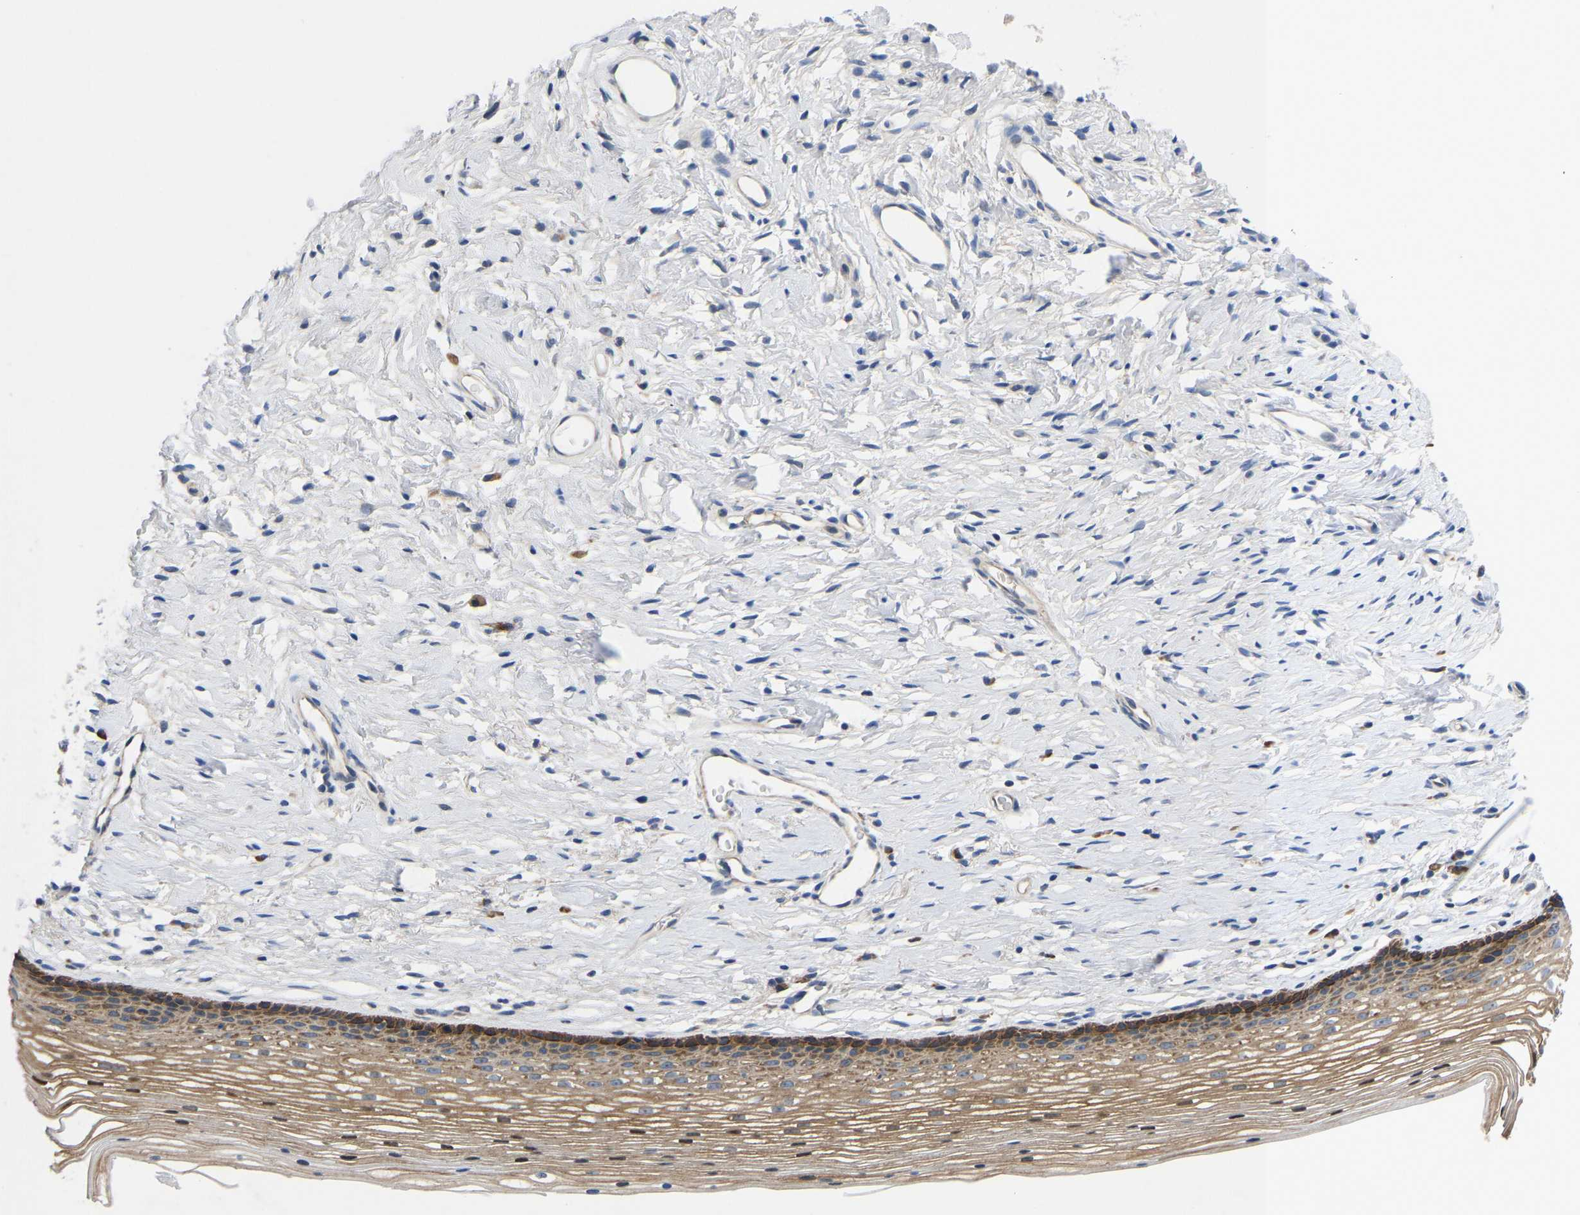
{"staining": {"intensity": "weak", "quantity": "<25%", "location": "cytoplasmic/membranous"}, "tissue": "cervix", "cell_type": "Glandular cells", "image_type": "normal", "snomed": [{"axis": "morphology", "description": "Normal tissue, NOS"}, {"axis": "topography", "description": "Cervix"}], "caption": "Immunohistochemistry (IHC) of benign human cervix demonstrates no staining in glandular cells.", "gene": "ABCA10", "patient": {"sex": "female", "age": 77}}